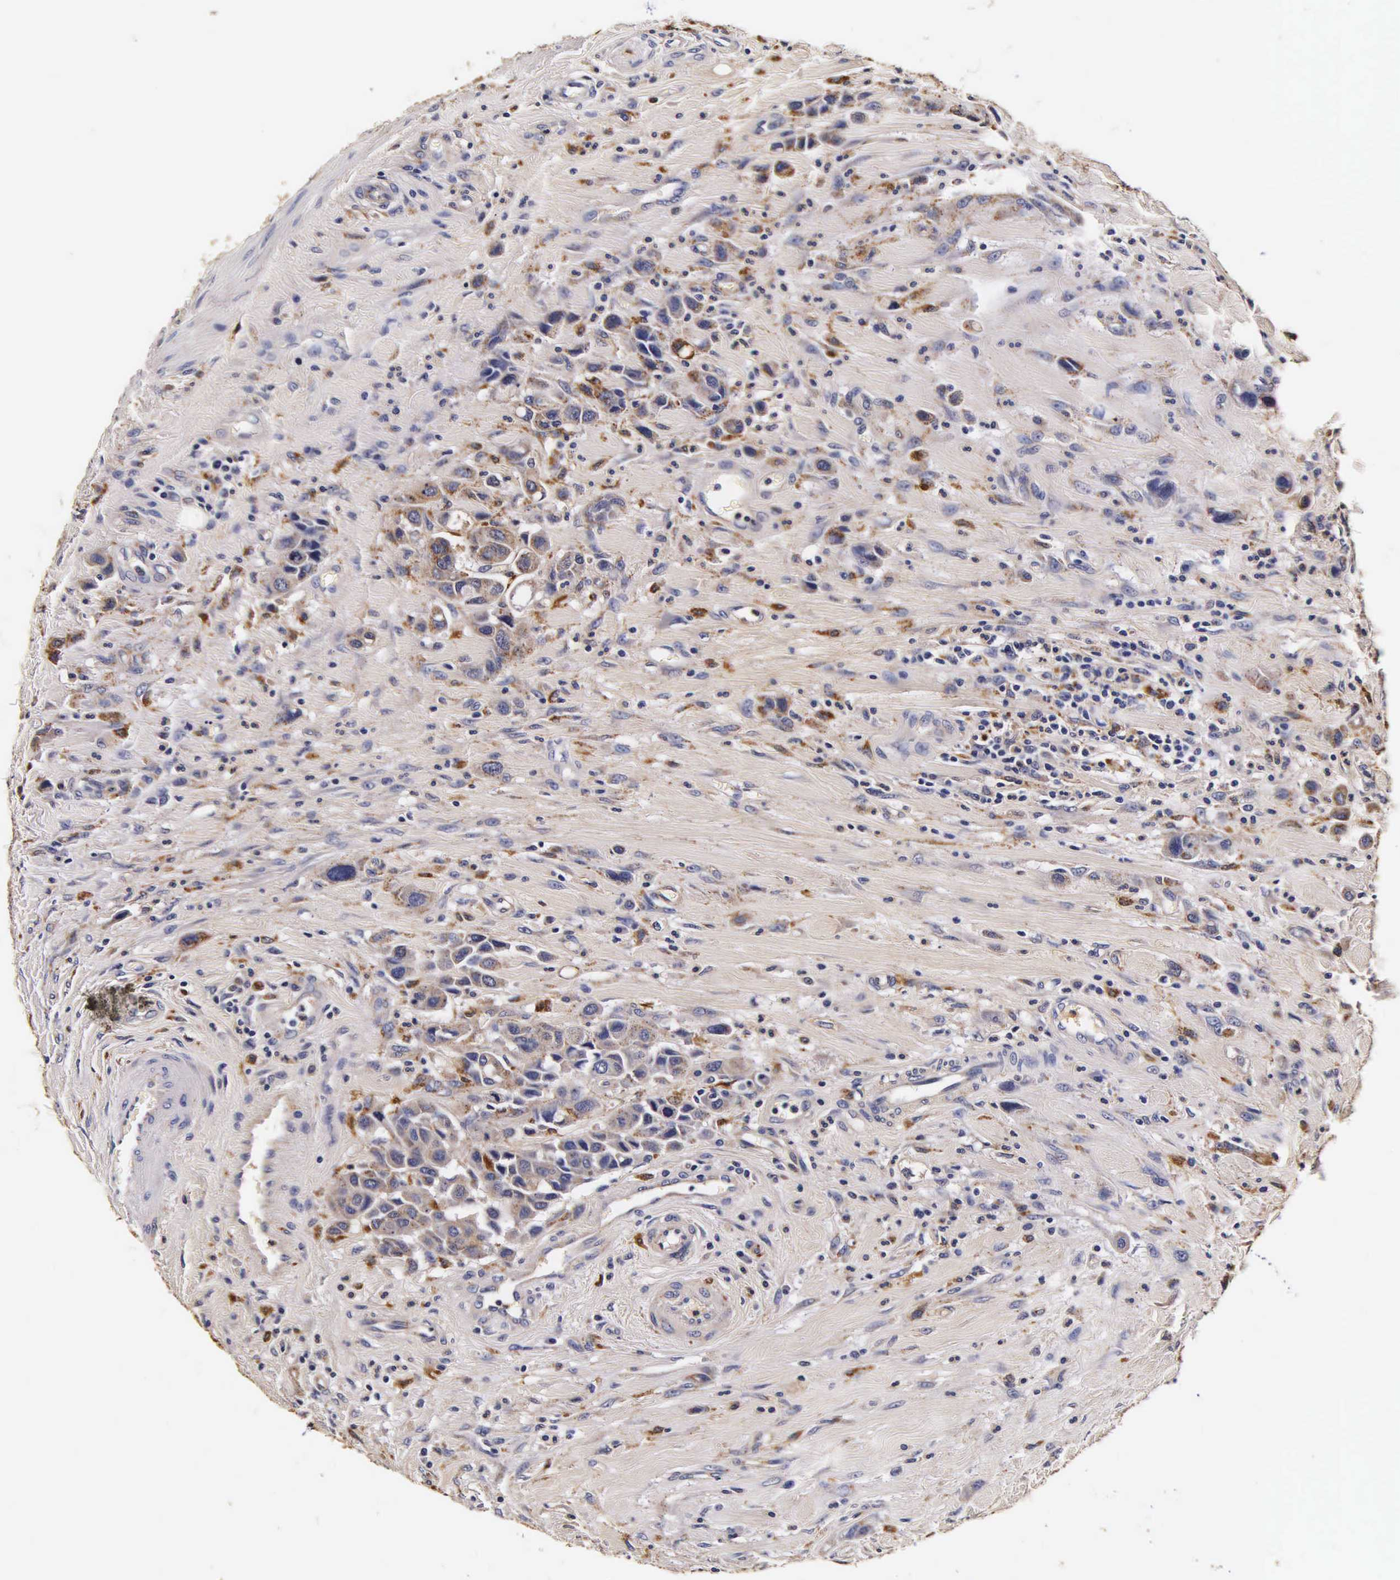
{"staining": {"intensity": "moderate", "quantity": "25%-75%", "location": "cytoplasmic/membranous"}, "tissue": "urothelial cancer", "cell_type": "Tumor cells", "image_type": "cancer", "snomed": [{"axis": "morphology", "description": "Urothelial carcinoma, High grade"}, {"axis": "topography", "description": "Urinary bladder"}], "caption": "There is medium levels of moderate cytoplasmic/membranous positivity in tumor cells of high-grade urothelial carcinoma, as demonstrated by immunohistochemical staining (brown color).", "gene": "CTSB", "patient": {"sex": "male", "age": 50}}